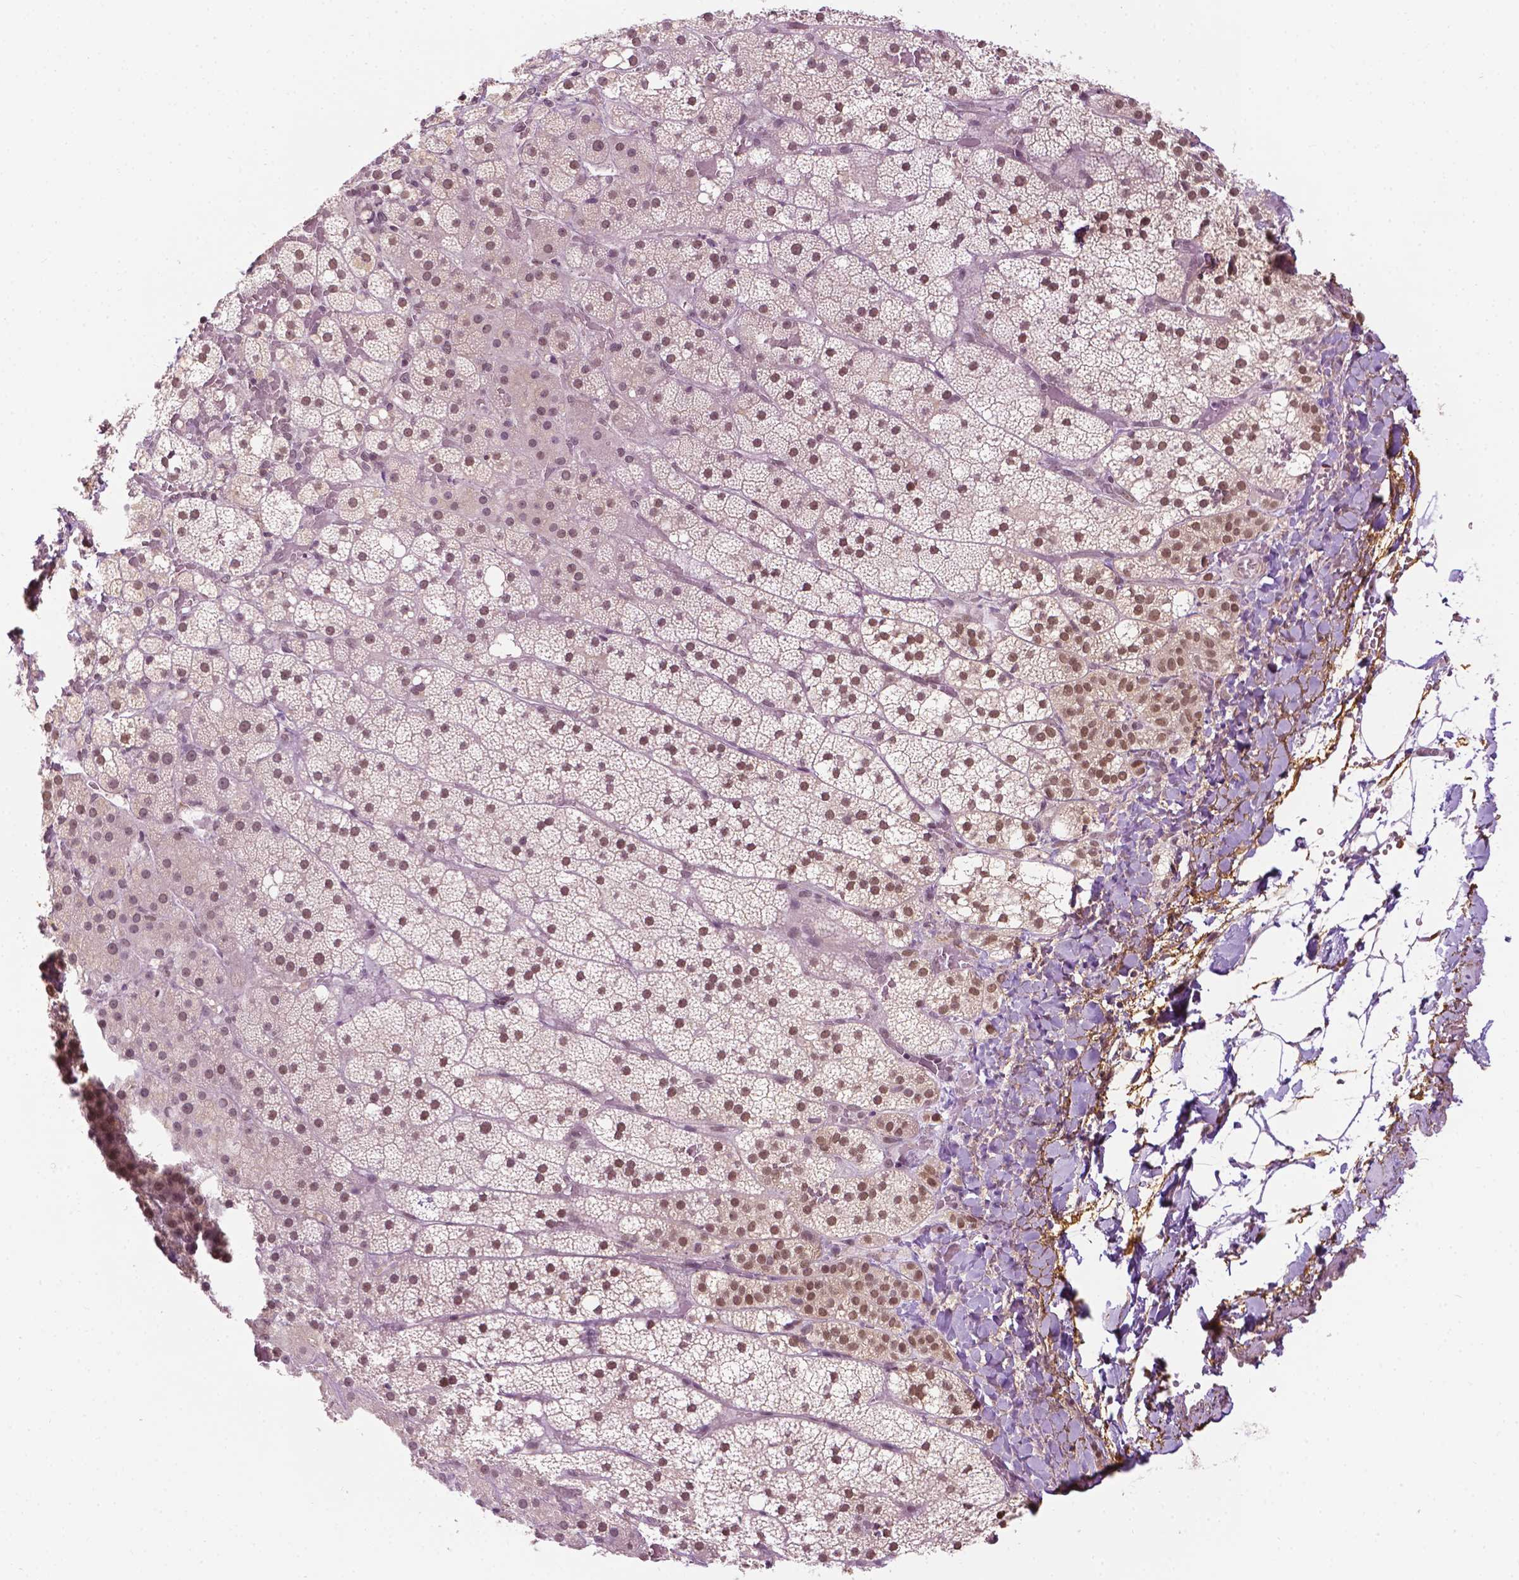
{"staining": {"intensity": "moderate", "quantity": ">75%", "location": "nuclear"}, "tissue": "adrenal gland", "cell_type": "Glandular cells", "image_type": "normal", "snomed": [{"axis": "morphology", "description": "Normal tissue, NOS"}, {"axis": "topography", "description": "Adrenal gland"}], "caption": "Immunohistochemical staining of normal adrenal gland shows medium levels of moderate nuclear positivity in about >75% of glandular cells.", "gene": "UBQLN4", "patient": {"sex": "male", "age": 53}}